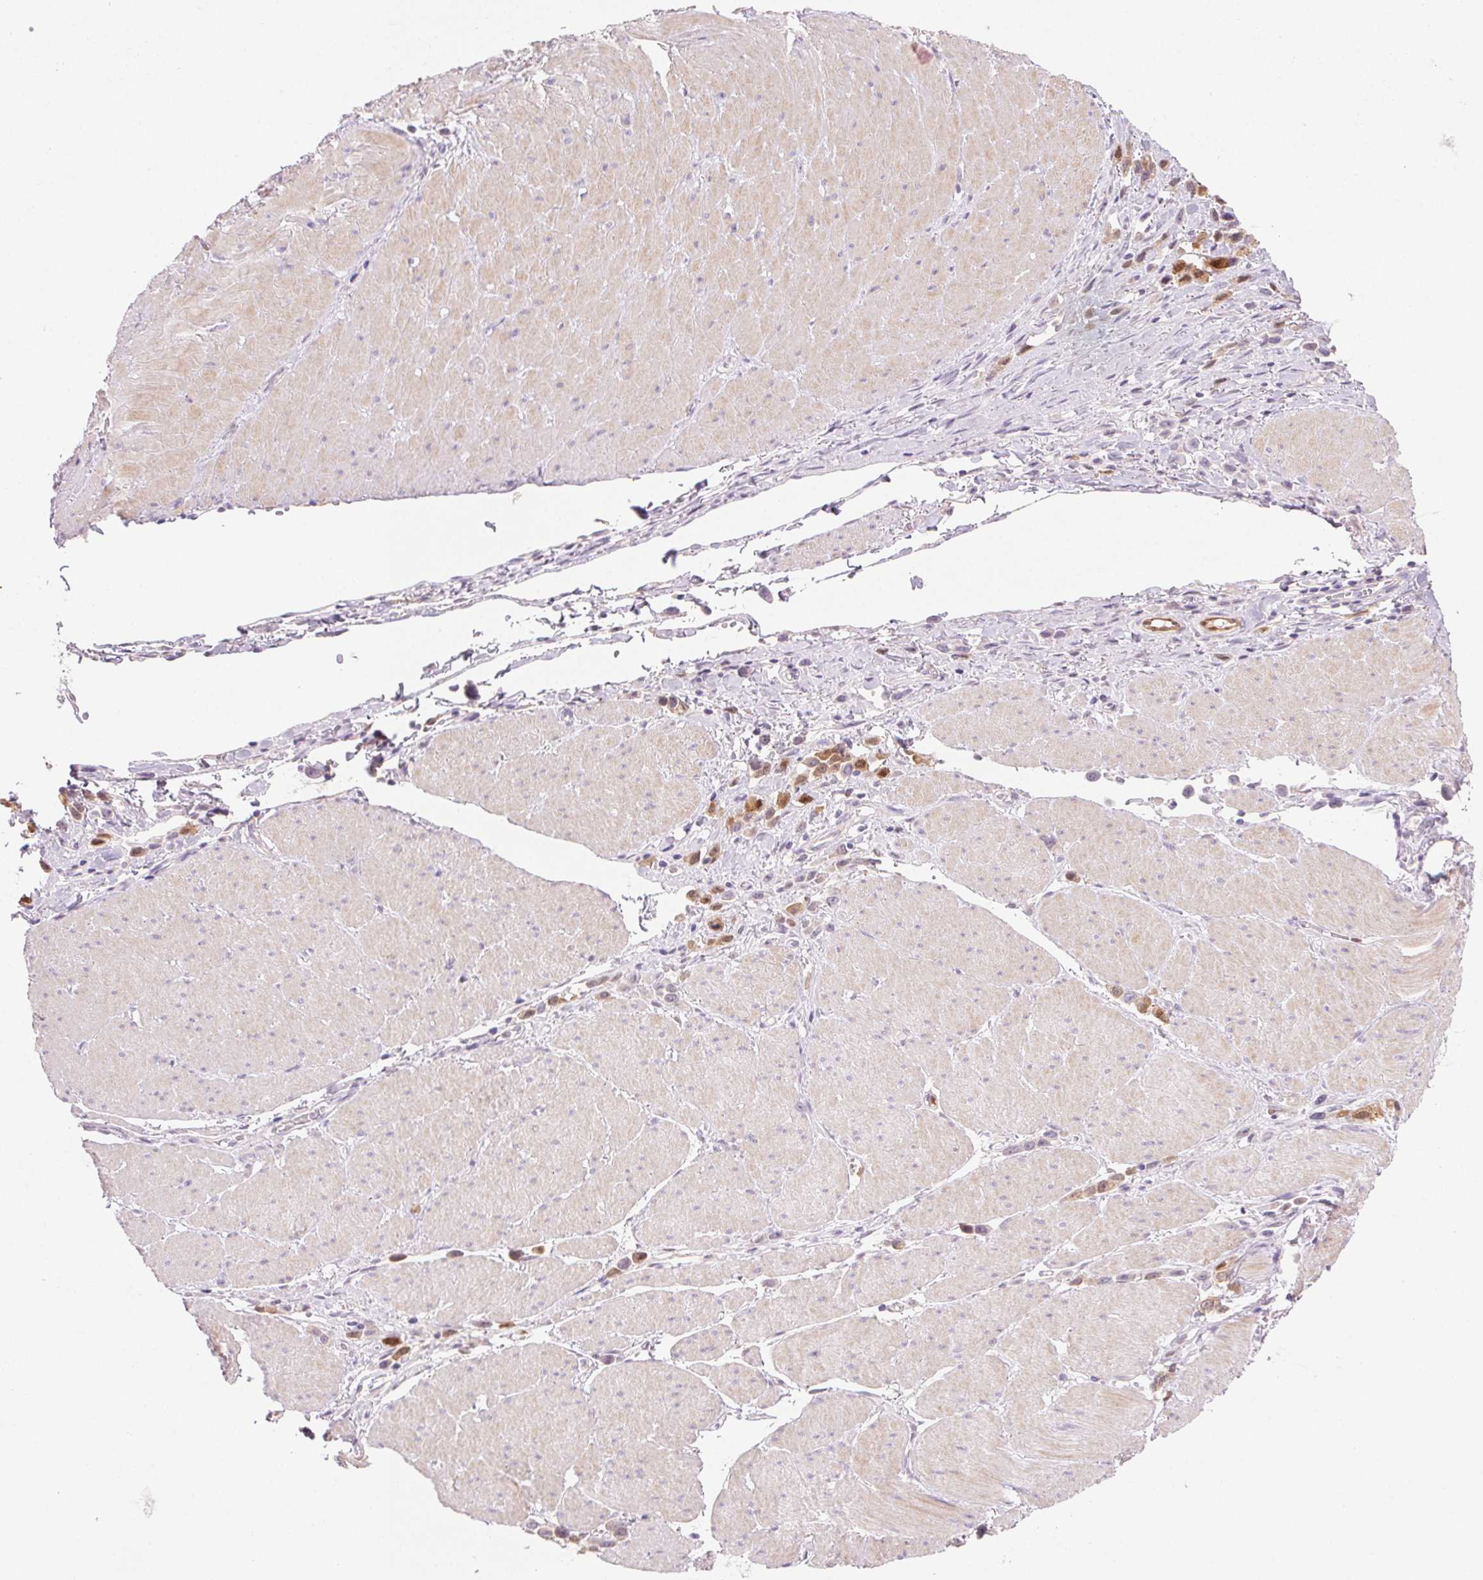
{"staining": {"intensity": "moderate", "quantity": ">75%", "location": "cytoplasmic/membranous"}, "tissue": "stomach cancer", "cell_type": "Tumor cells", "image_type": "cancer", "snomed": [{"axis": "morphology", "description": "Adenocarcinoma, NOS"}, {"axis": "topography", "description": "Stomach"}], "caption": "Stomach cancer (adenocarcinoma) stained with a protein marker shows moderate staining in tumor cells.", "gene": "TMEM45A", "patient": {"sex": "male", "age": 47}}